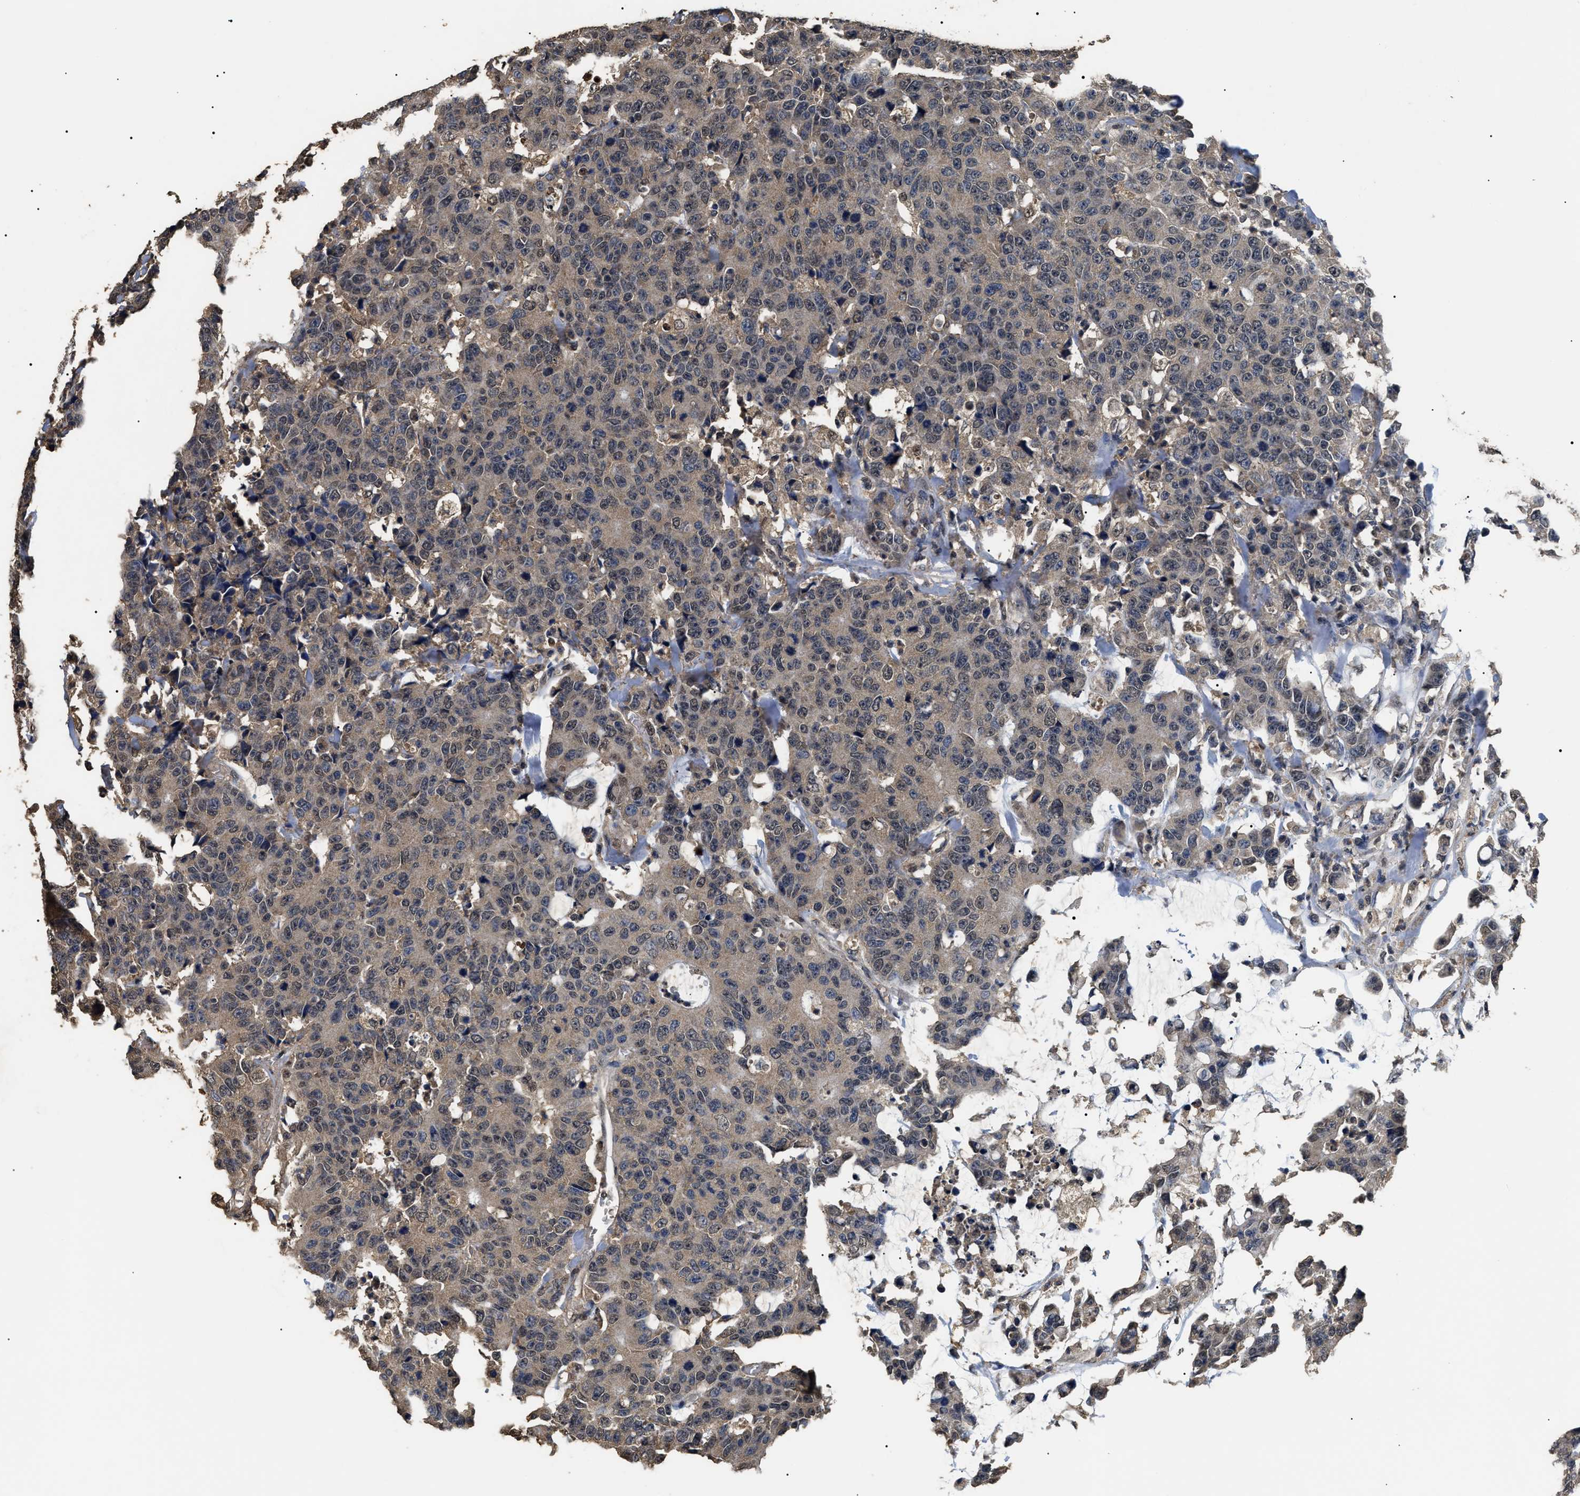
{"staining": {"intensity": "weak", "quantity": ">75%", "location": "cytoplasmic/membranous,nuclear"}, "tissue": "colorectal cancer", "cell_type": "Tumor cells", "image_type": "cancer", "snomed": [{"axis": "morphology", "description": "Adenocarcinoma, NOS"}, {"axis": "topography", "description": "Colon"}], "caption": "Protein expression by immunohistochemistry (IHC) exhibits weak cytoplasmic/membranous and nuclear staining in about >75% of tumor cells in colorectal cancer.", "gene": "PSMD8", "patient": {"sex": "female", "age": 86}}